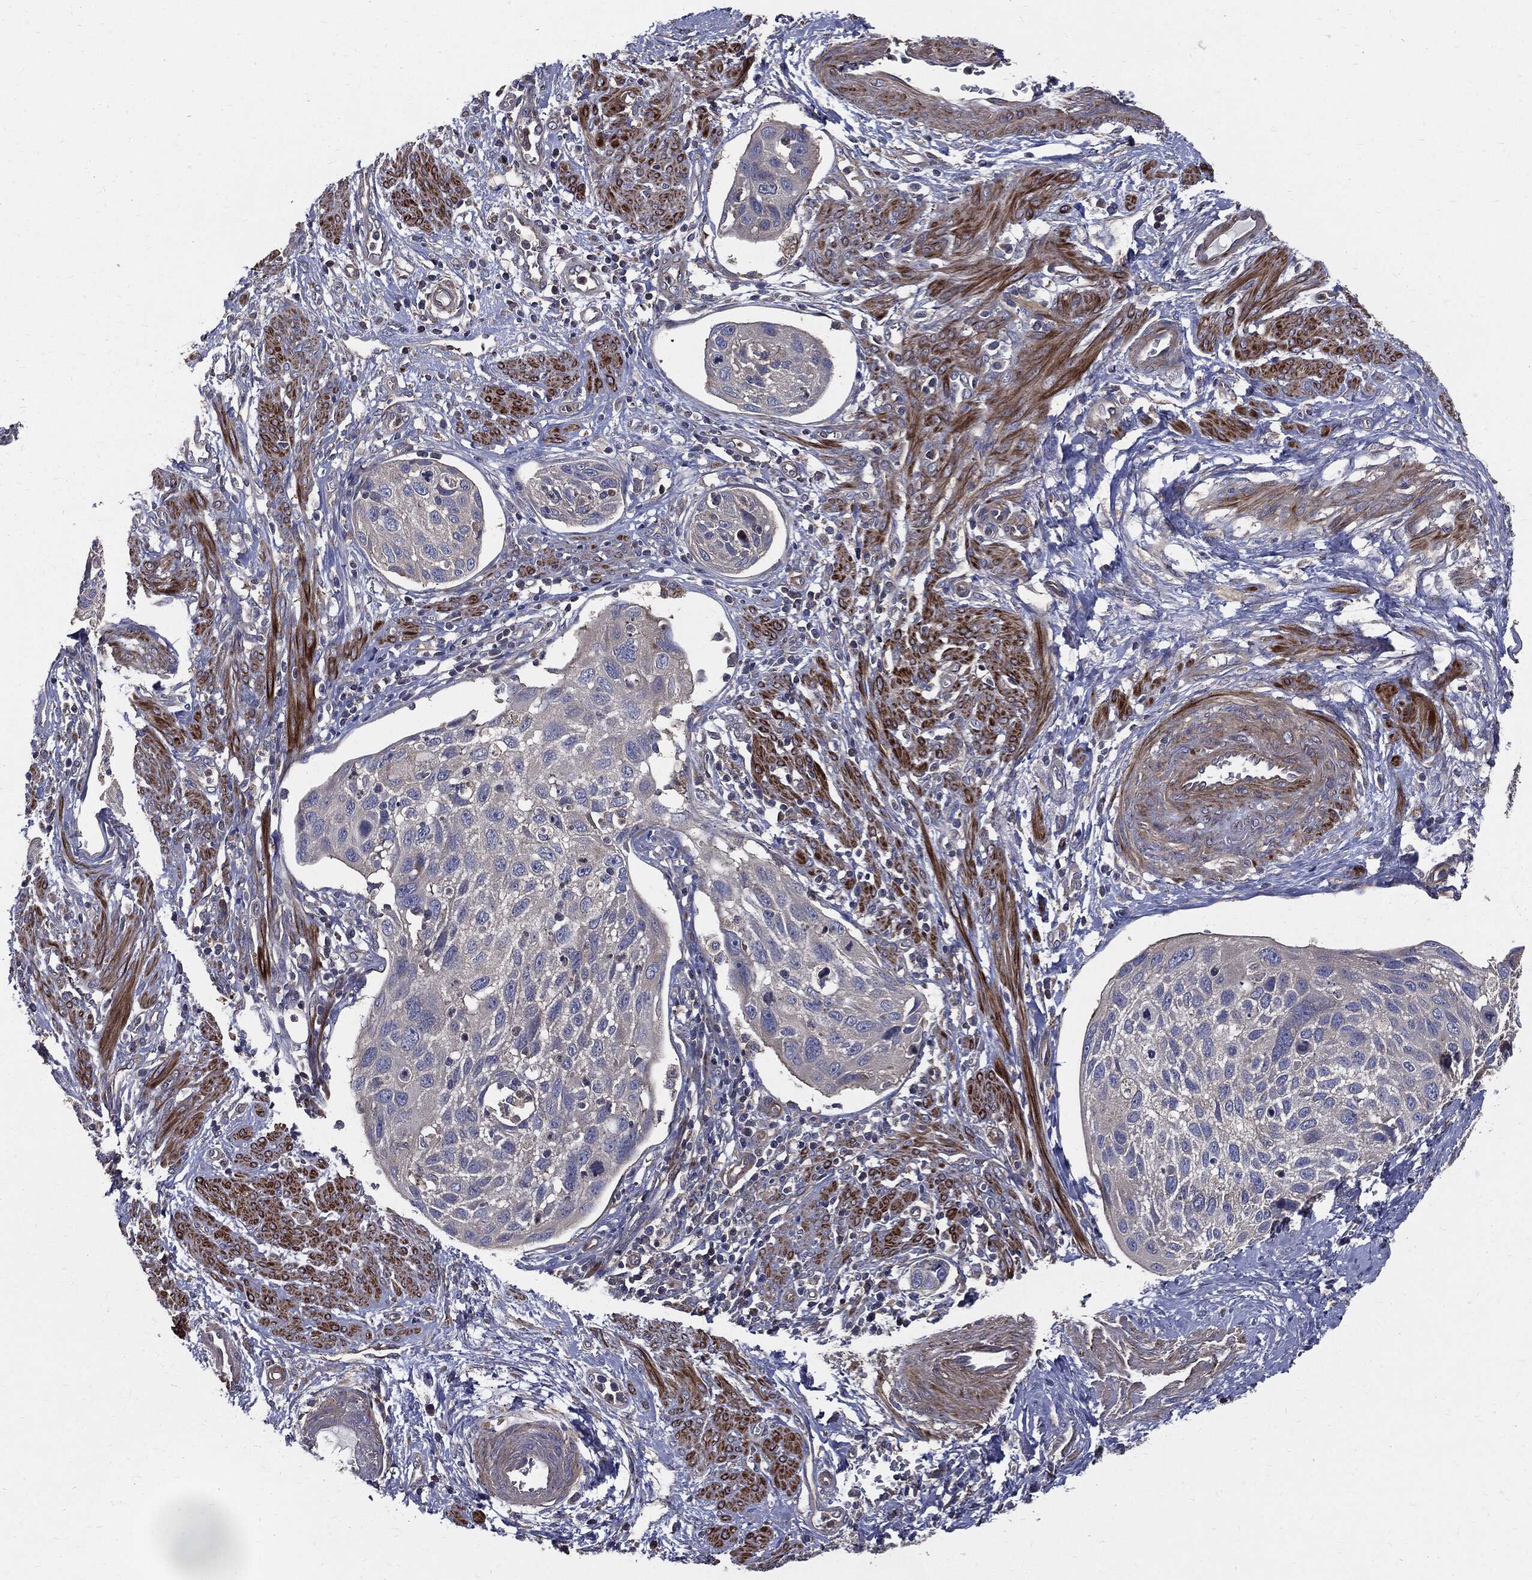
{"staining": {"intensity": "negative", "quantity": "none", "location": "none"}, "tissue": "cervical cancer", "cell_type": "Tumor cells", "image_type": "cancer", "snomed": [{"axis": "morphology", "description": "Squamous cell carcinoma, NOS"}, {"axis": "topography", "description": "Cervix"}], "caption": "Tumor cells are negative for brown protein staining in cervical squamous cell carcinoma.", "gene": "PDCD6IP", "patient": {"sex": "female", "age": 70}}